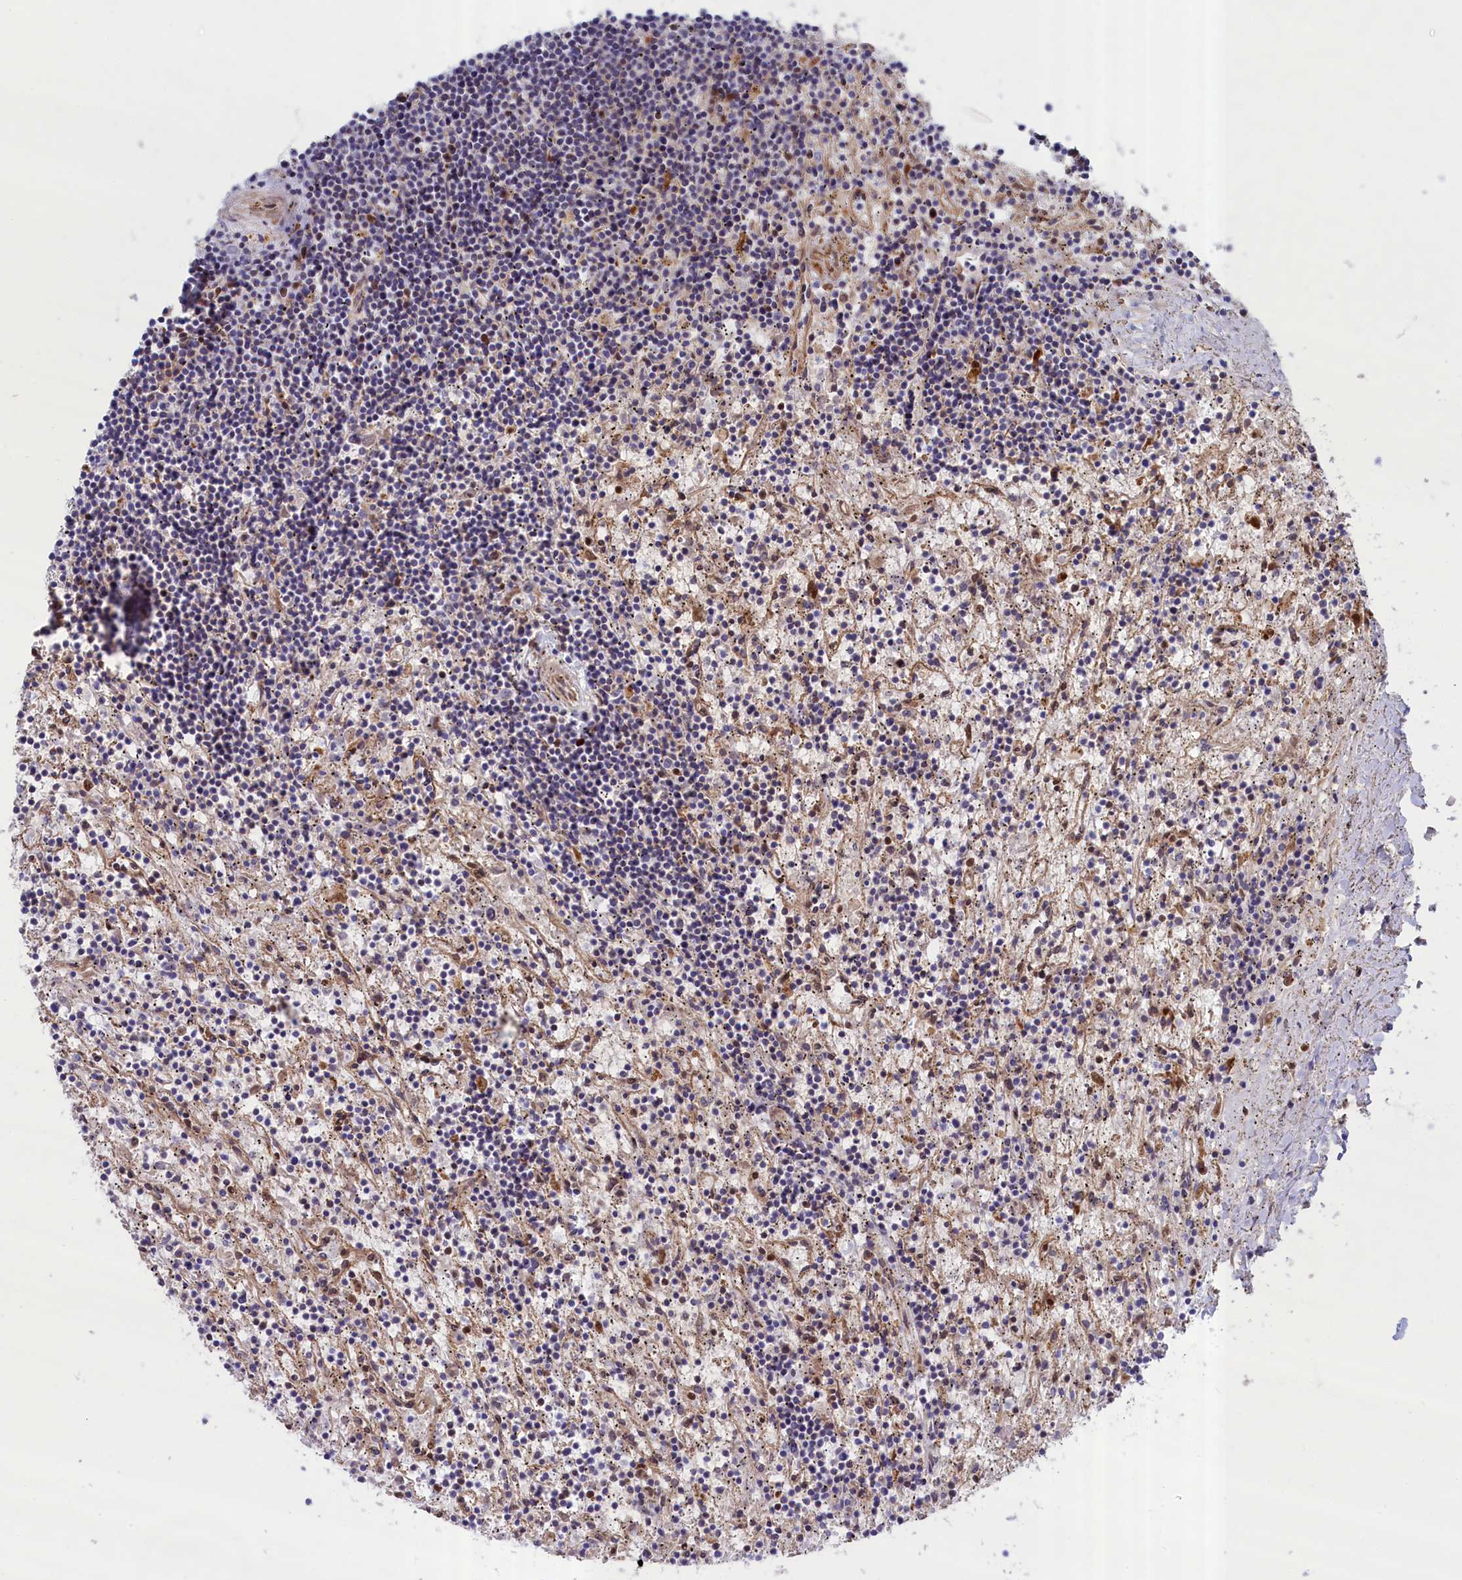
{"staining": {"intensity": "negative", "quantity": "none", "location": "none"}, "tissue": "lymphoma", "cell_type": "Tumor cells", "image_type": "cancer", "snomed": [{"axis": "morphology", "description": "Malignant lymphoma, non-Hodgkin's type, Low grade"}, {"axis": "topography", "description": "Spleen"}], "caption": "Tumor cells show no significant protein positivity in lymphoma. (Immunohistochemistry, brightfield microscopy, high magnification).", "gene": "ABCC12", "patient": {"sex": "male", "age": 76}}